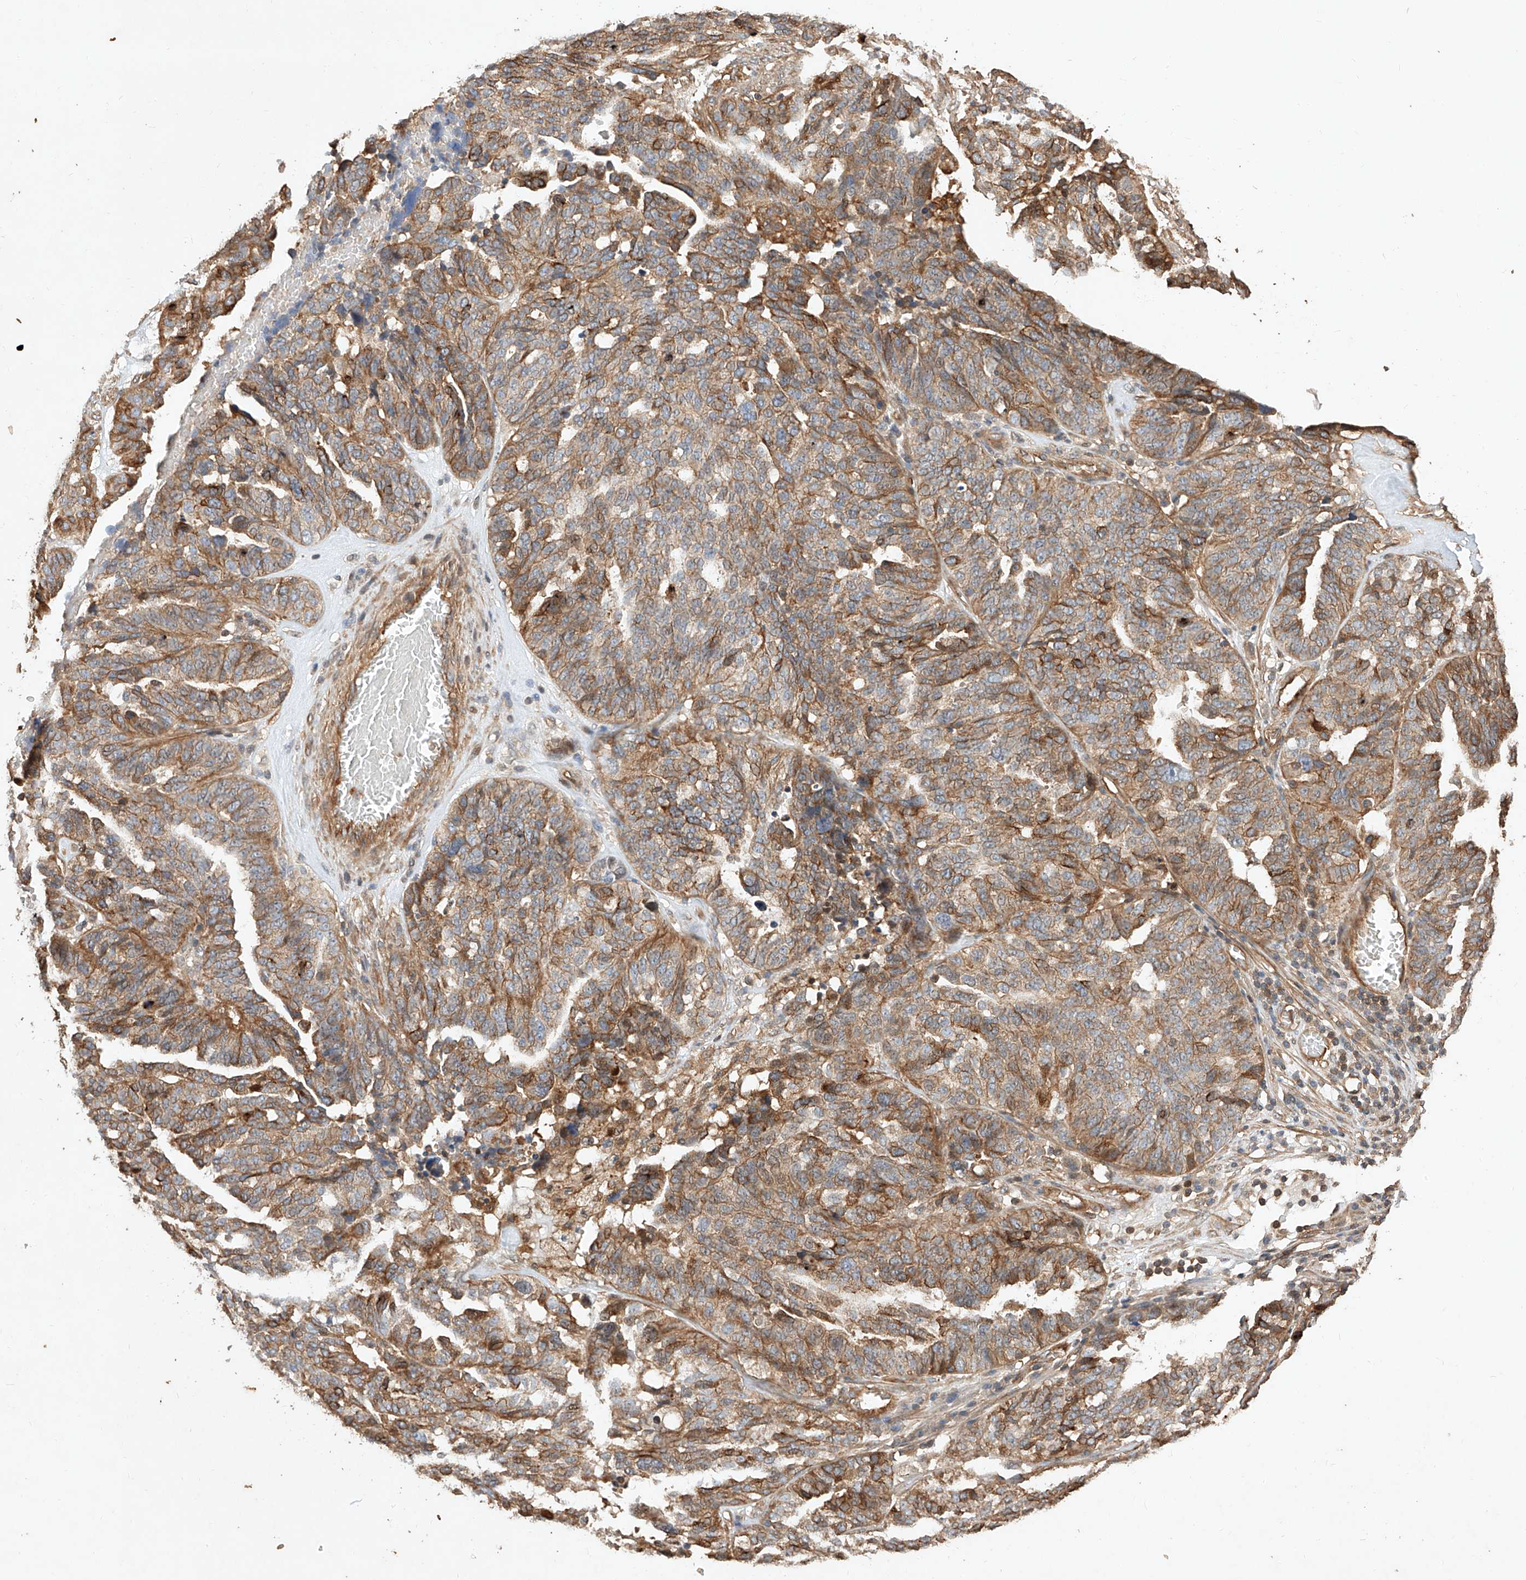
{"staining": {"intensity": "moderate", "quantity": ">75%", "location": "cytoplasmic/membranous"}, "tissue": "ovarian cancer", "cell_type": "Tumor cells", "image_type": "cancer", "snomed": [{"axis": "morphology", "description": "Cystadenocarcinoma, serous, NOS"}, {"axis": "topography", "description": "Ovary"}], "caption": "About >75% of tumor cells in serous cystadenocarcinoma (ovarian) demonstrate moderate cytoplasmic/membranous protein staining as visualized by brown immunohistochemical staining.", "gene": "GHDC", "patient": {"sex": "female", "age": 59}}